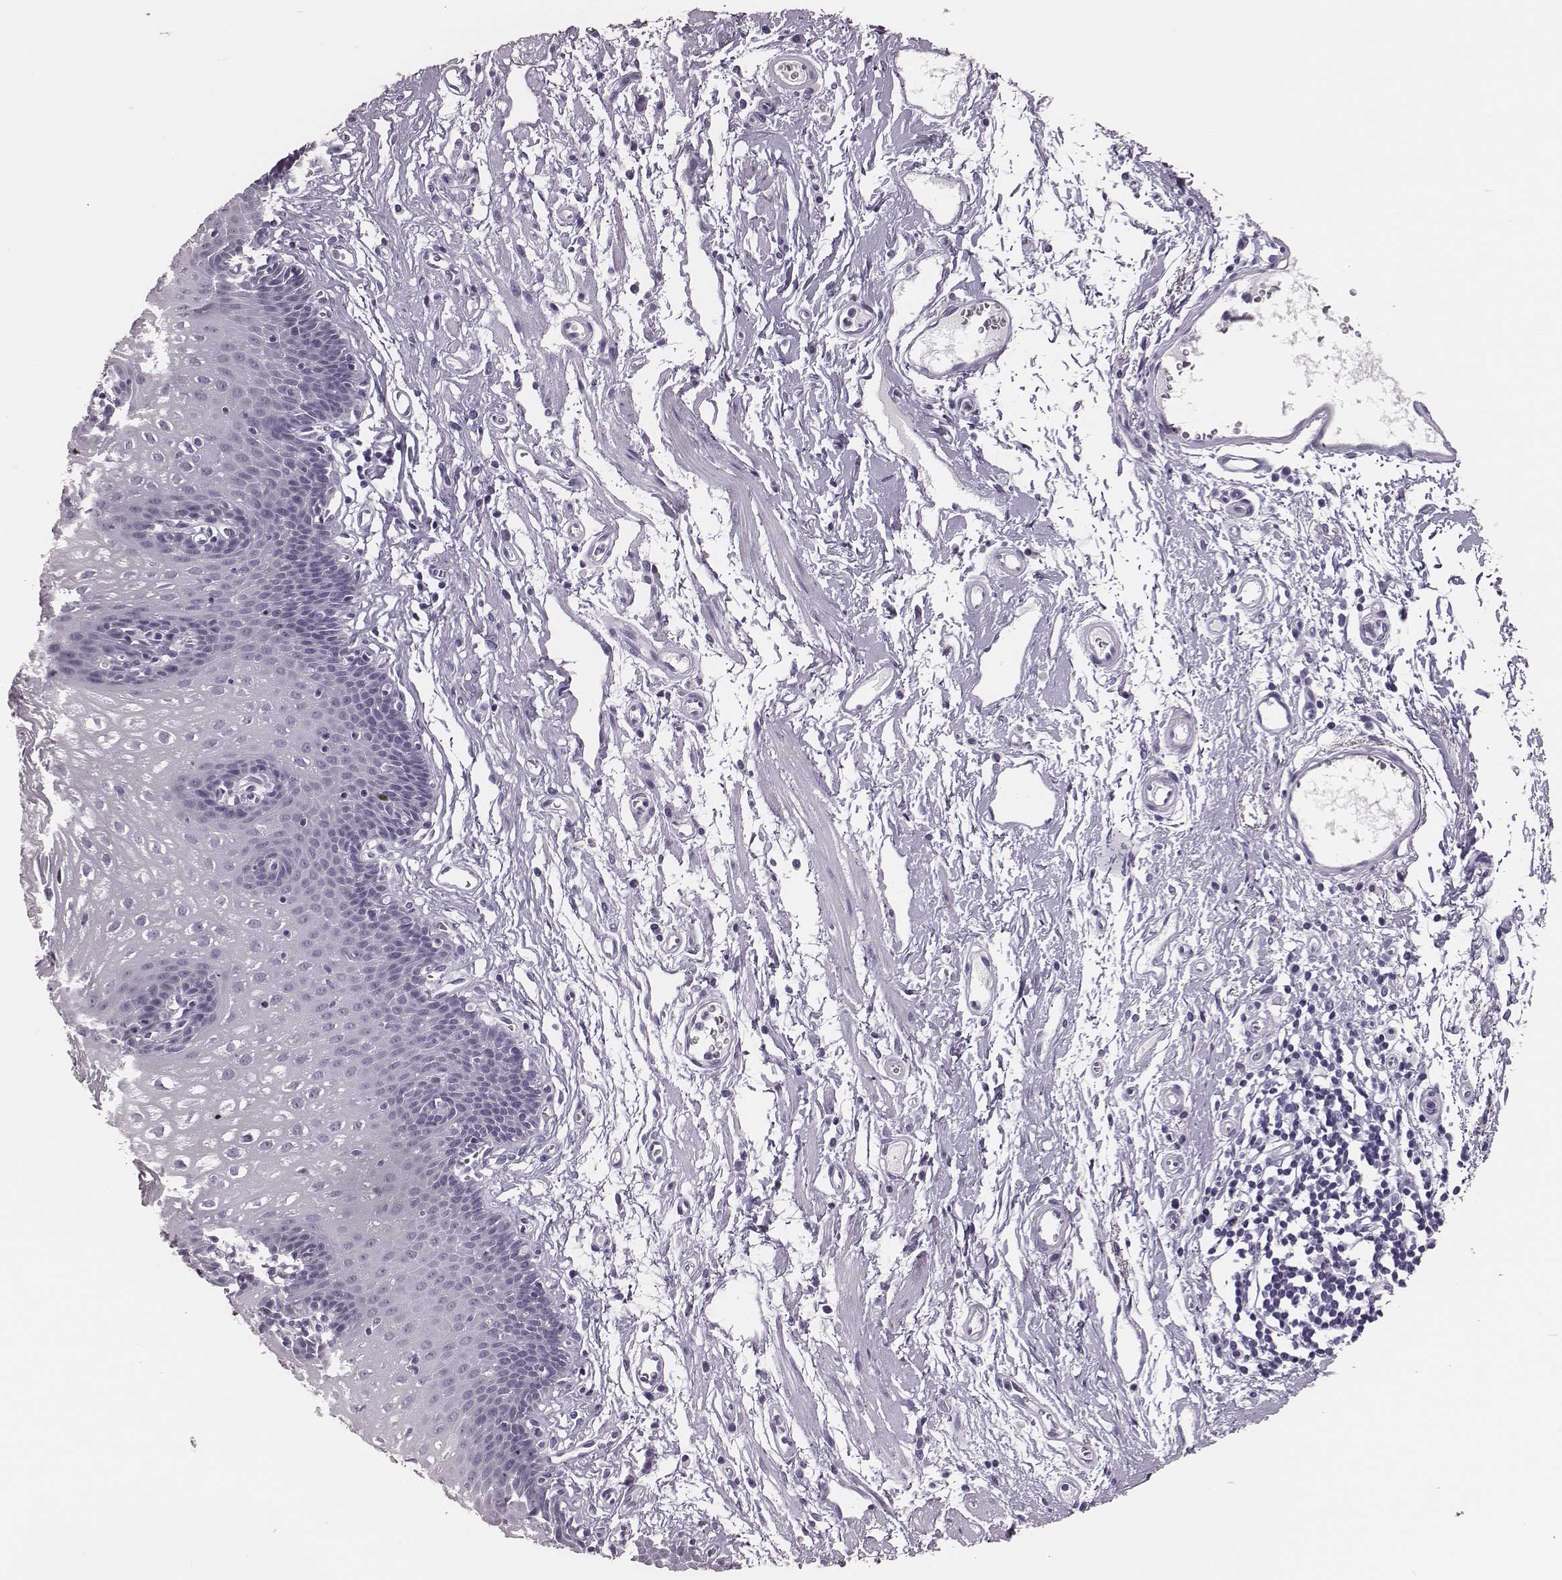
{"staining": {"intensity": "negative", "quantity": "none", "location": "none"}, "tissue": "esophagus", "cell_type": "Squamous epithelial cells", "image_type": "normal", "snomed": [{"axis": "morphology", "description": "Normal tissue, NOS"}, {"axis": "topography", "description": "Esophagus"}], "caption": "IHC of normal esophagus exhibits no expression in squamous epithelial cells. Brightfield microscopy of immunohistochemistry (IHC) stained with DAB (brown) and hematoxylin (blue), captured at high magnification.", "gene": "H1", "patient": {"sex": "male", "age": 72}}